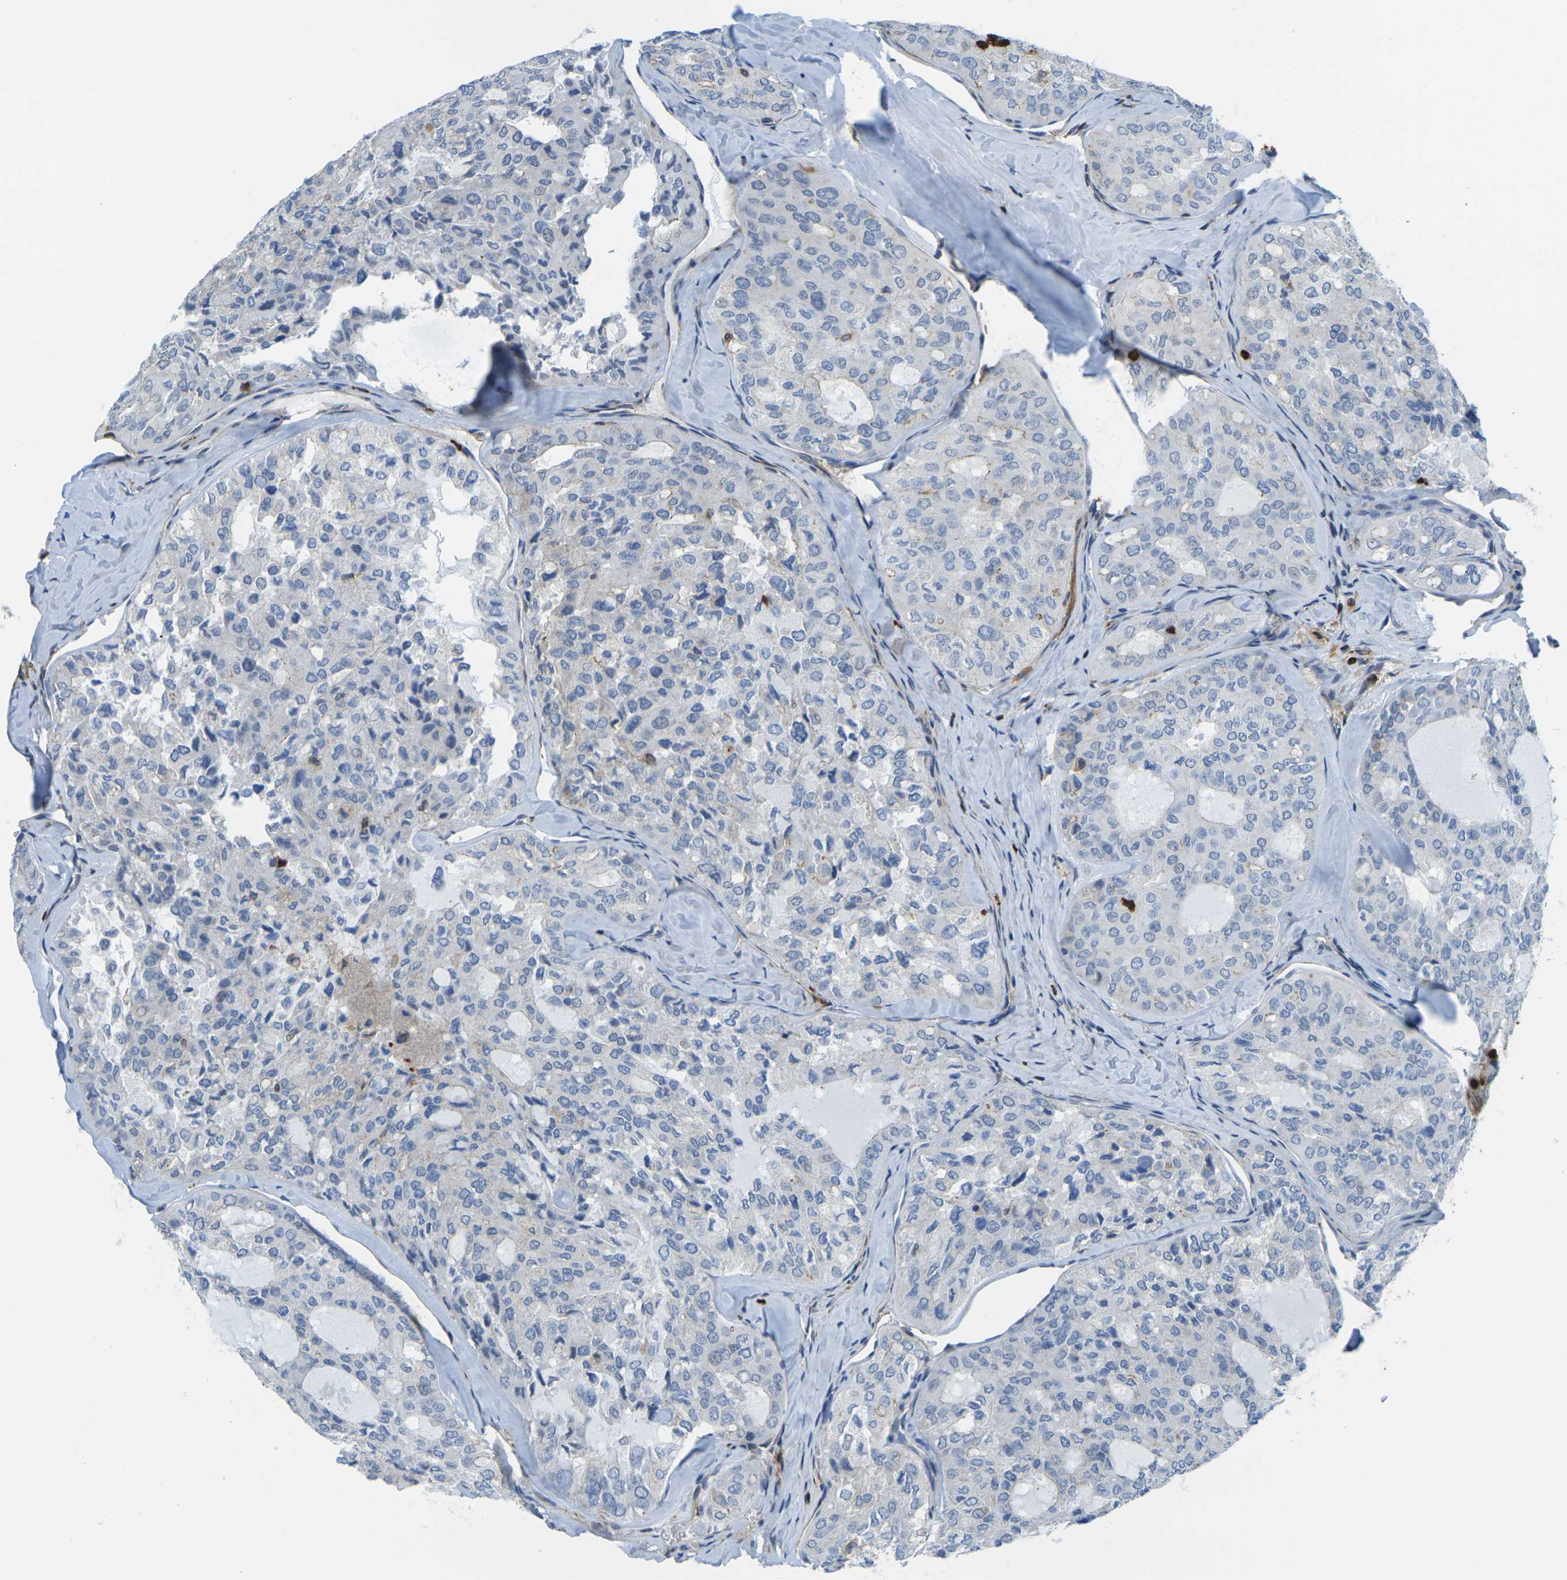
{"staining": {"intensity": "negative", "quantity": "none", "location": "none"}, "tissue": "thyroid cancer", "cell_type": "Tumor cells", "image_type": "cancer", "snomed": [{"axis": "morphology", "description": "Follicular adenoma carcinoma, NOS"}, {"axis": "topography", "description": "Thyroid gland"}], "caption": "Immunohistochemistry photomicrograph of thyroid follicular adenoma carcinoma stained for a protein (brown), which exhibits no positivity in tumor cells. (Brightfield microscopy of DAB immunohistochemistry (IHC) at high magnification).", "gene": "LASP1", "patient": {"sex": "male", "age": 75}}